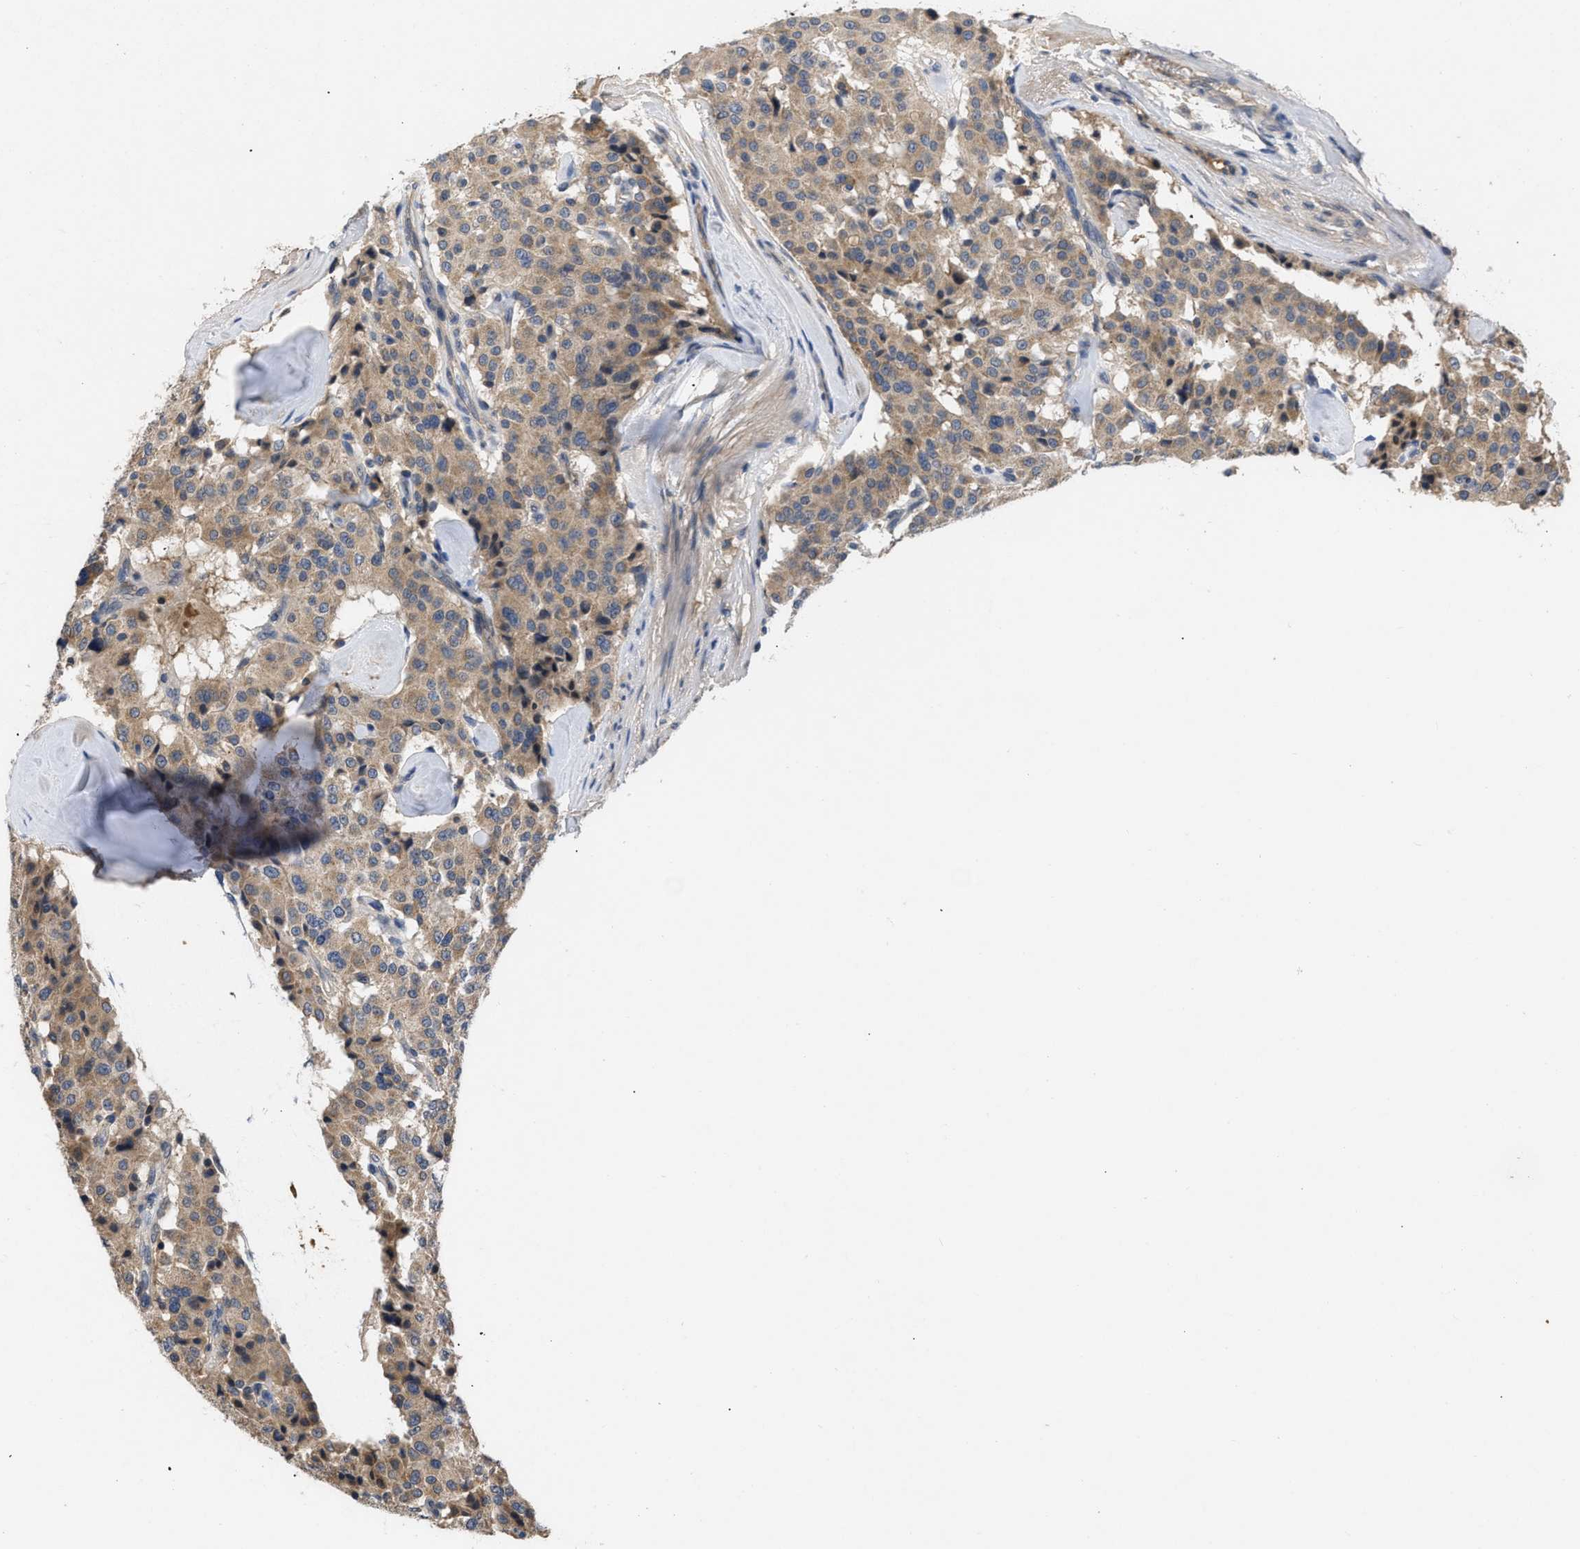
{"staining": {"intensity": "moderate", "quantity": ">75%", "location": "cytoplasmic/membranous"}, "tissue": "carcinoid", "cell_type": "Tumor cells", "image_type": "cancer", "snomed": [{"axis": "morphology", "description": "Carcinoid, malignant, NOS"}, {"axis": "topography", "description": "Lung"}], "caption": "Tumor cells reveal medium levels of moderate cytoplasmic/membranous positivity in approximately >75% of cells in carcinoid. The staining is performed using DAB brown chromogen to label protein expression. The nuclei are counter-stained blue using hematoxylin.", "gene": "VPS4A", "patient": {"sex": "male", "age": 30}}